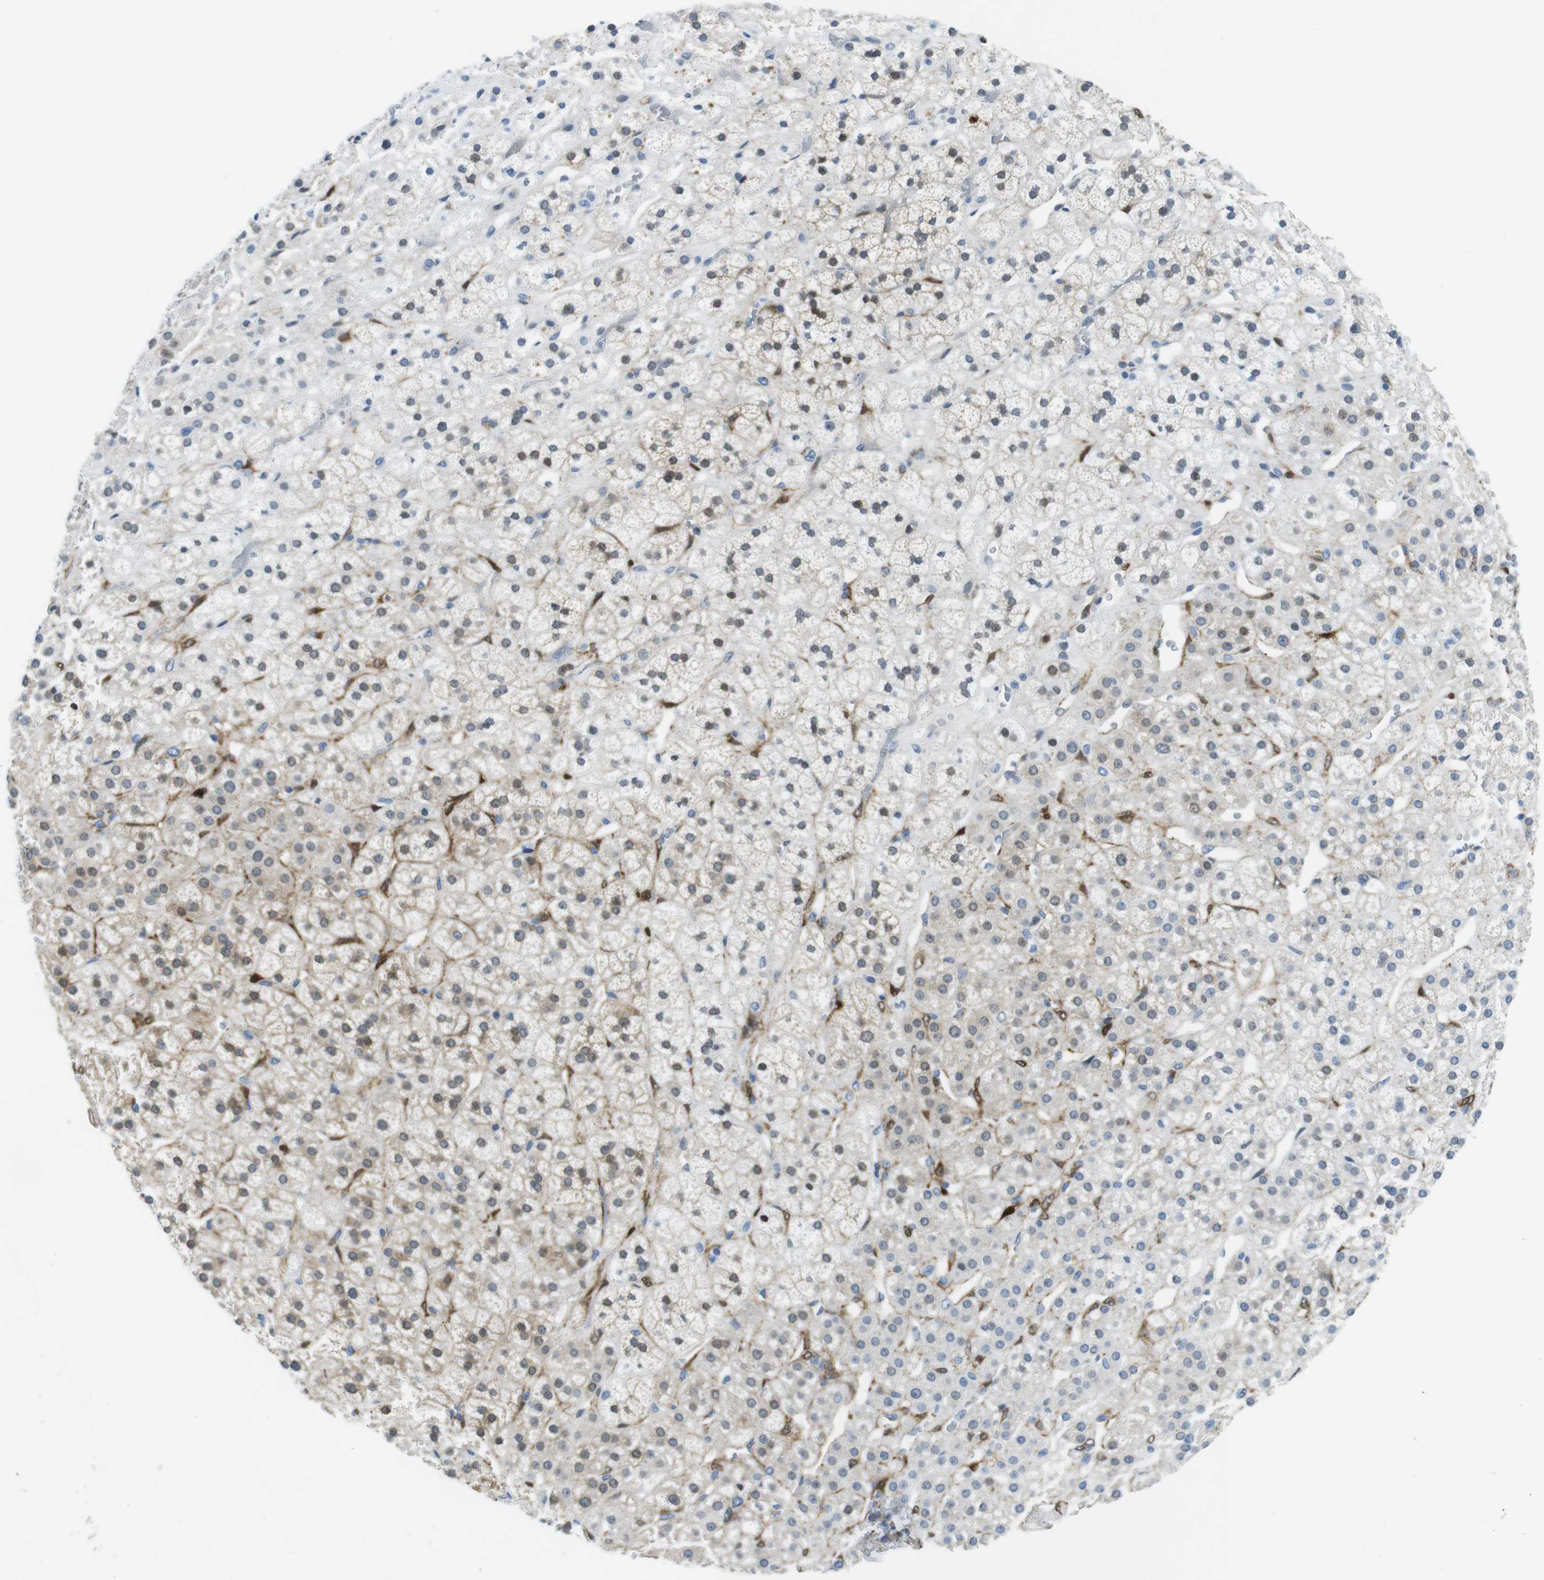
{"staining": {"intensity": "weak", "quantity": "25%-75%", "location": "cytoplasmic/membranous"}, "tissue": "adrenal gland", "cell_type": "Glandular cells", "image_type": "normal", "snomed": [{"axis": "morphology", "description": "Normal tissue, NOS"}, {"axis": "topography", "description": "Adrenal gland"}], "caption": "A low amount of weak cytoplasmic/membranous staining is present in about 25%-75% of glandular cells in normal adrenal gland.", "gene": "PHLDA1", "patient": {"sex": "male", "age": 56}}